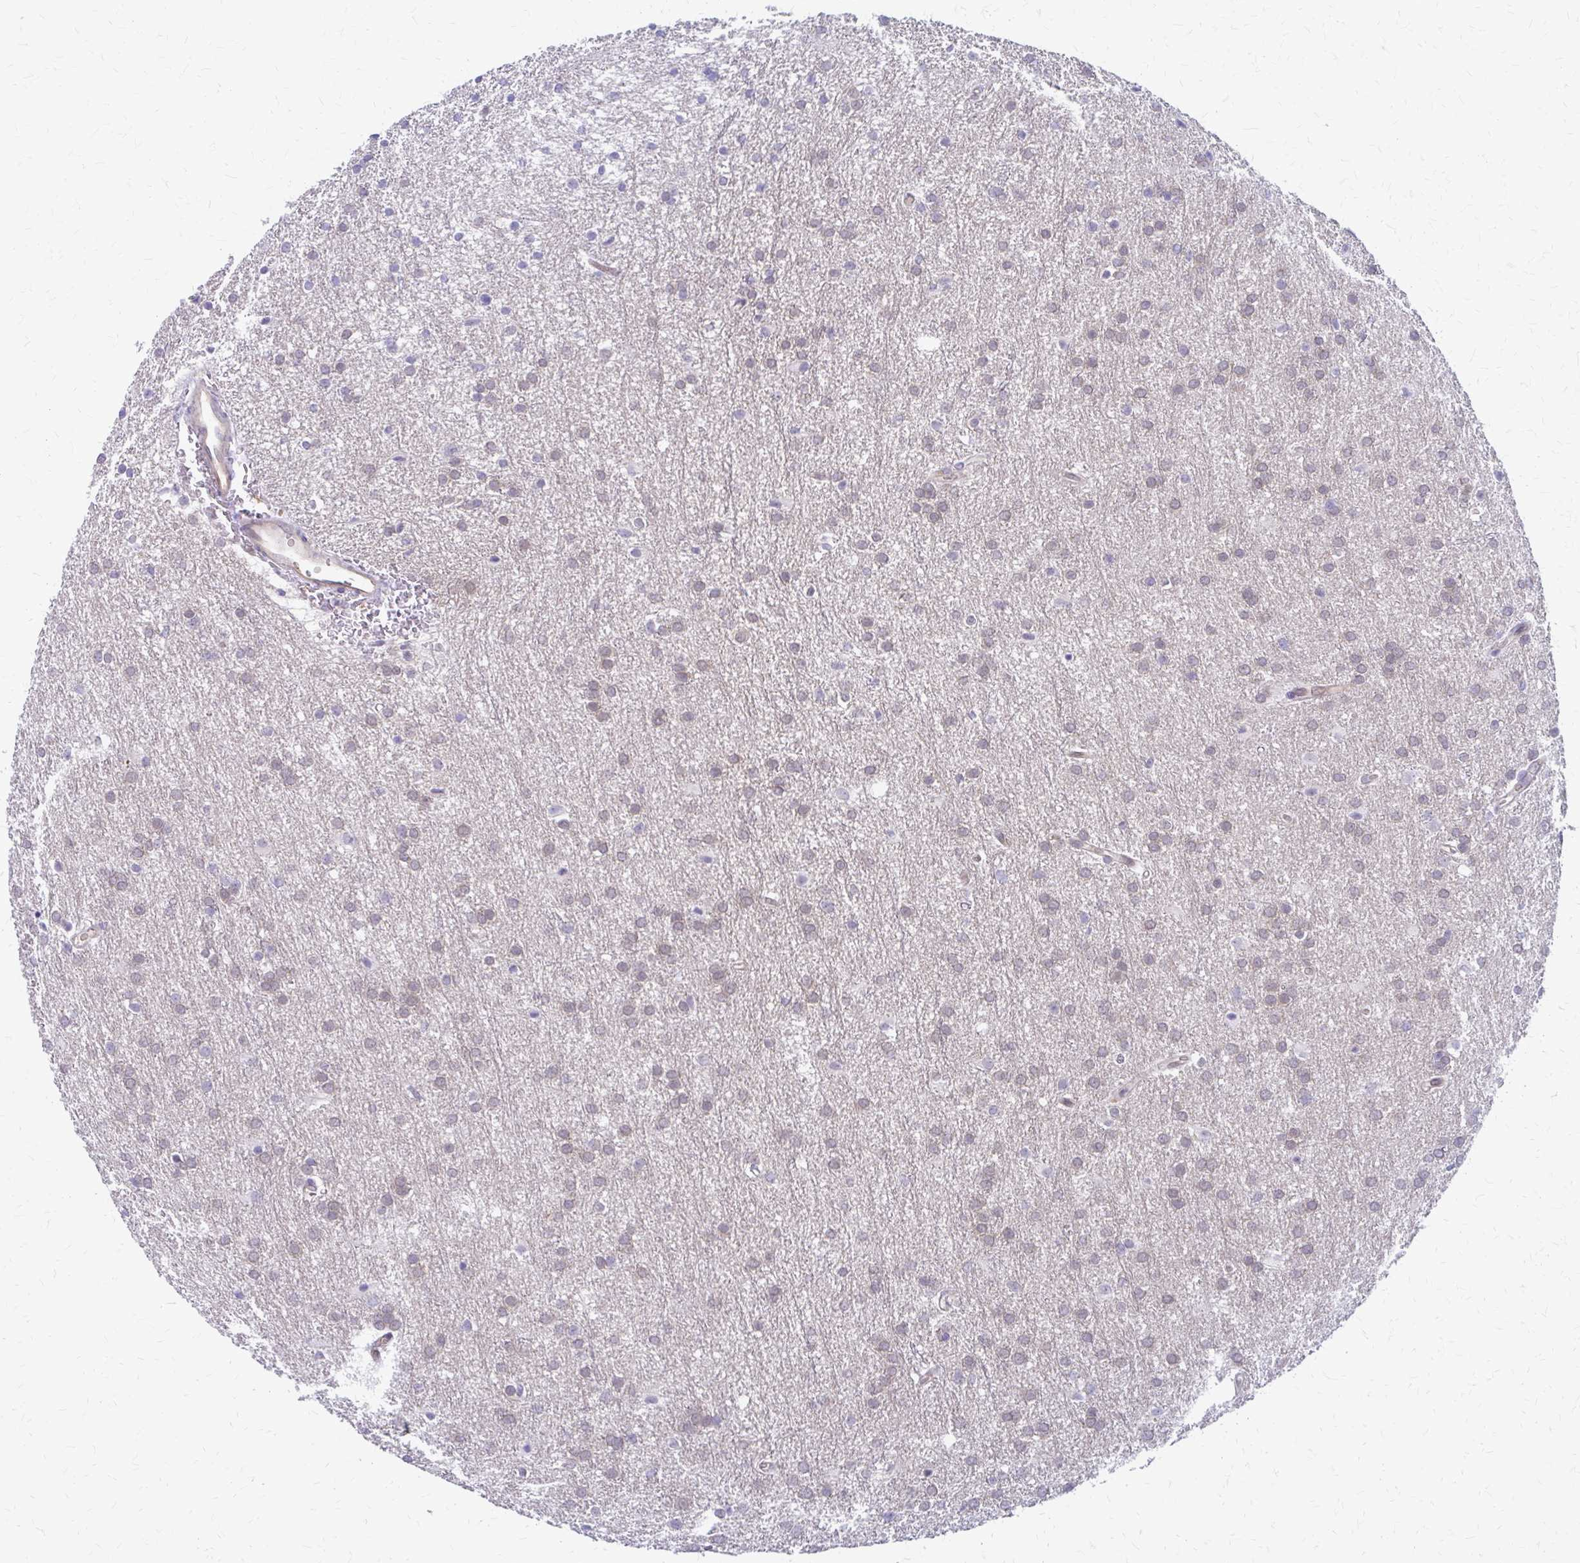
{"staining": {"intensity": "weak", "quantity": "25%-75%", "location": "cytoplasmic/membranous"}, "tissue": "glioma", "cell_type": "Tumor cells", "image_type": "cancer", "snomed": [{"axis": "morphology", "description": "Glioma, malignant, Low grade"}, {"axis": "topography", "description": "Brain"}], "caption": "The histopathology image displays immunohistochemical staining of low-grade glioma (malignant). There is weak cytoplasmic/membranous positivity is seen in approximately 25%-75% of tumor cells.", "gene": "CLIC2", "patient": {"sex": "female", "age": 32}}